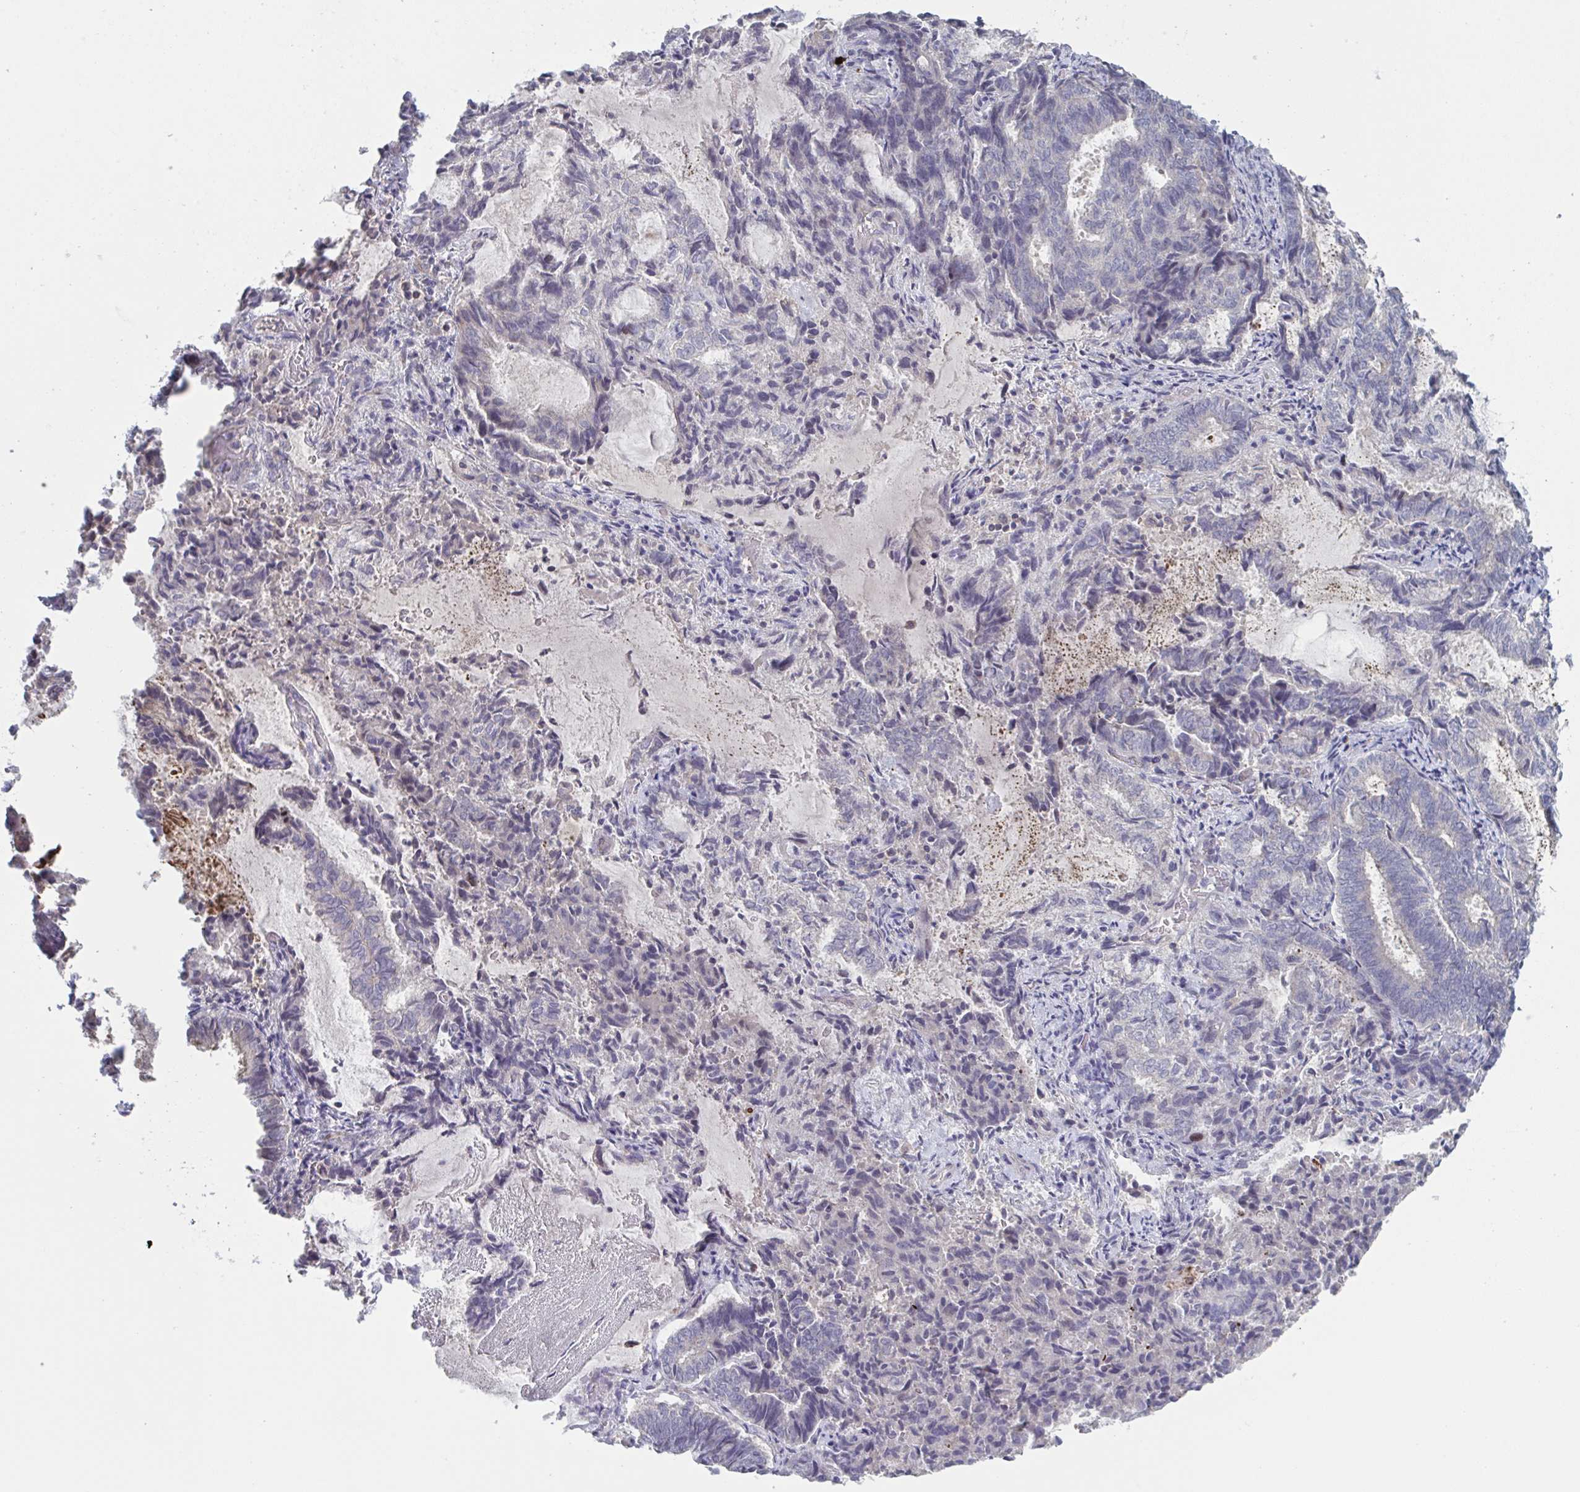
{"staining": {"intensity": "negative", "quantity": "none", "location": "none"}, "tissue": "endometrial cancer", "cell_type": "Tumor cells", "image_type": "cancer", "snomed": [{"axis": "morphology", "description": "Adenocarcinoma, NOS"}, {"axis": "topography", "description": "Endometrium"}], "caption": "This is an immunohistochemistry image of endometrial adenocarcinoma. There is no staining in tumor cells.", "gene": "STK26", "patient": {"sex": "female", "age": 80}}